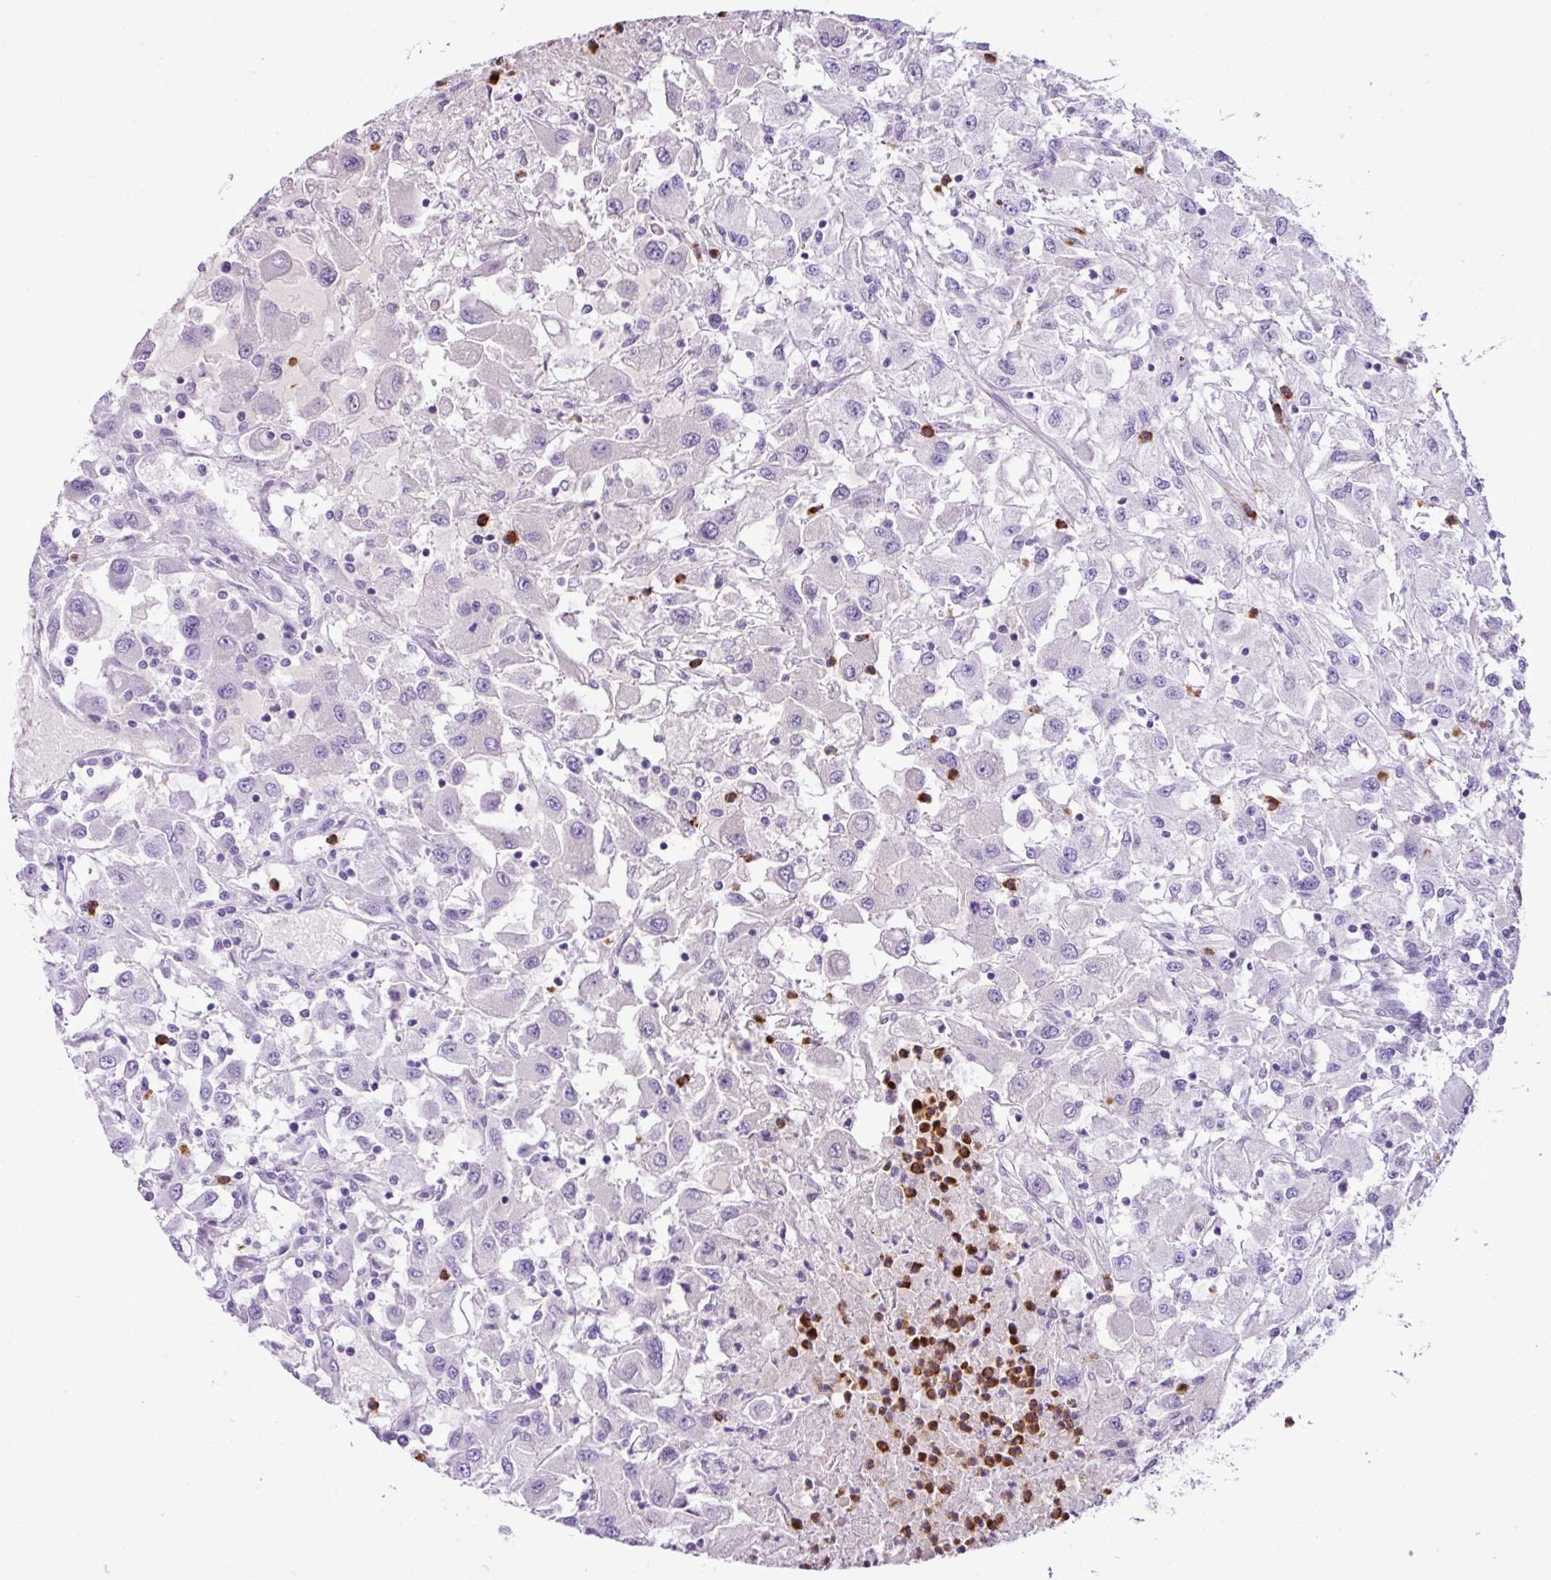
{"staining": {"intensity": "negative", "quantity": "none", "location": "none"}, "tissue": "renal cancer", "cell_type": "Tumor cells", "image_type": "cancer", "snomed": [{"axis": "morphology", "description": "Adenocarcinoma, NOS"}, {"axis": "topography", "description": "Kidney"}], "caption": "An image of renal adenocarcinoma stained for a protein exhibits no brown staining in tumor cells. The staining was performed using DAB to visualize the protein expression in brown, while the nuclei were stained in blue with hematoxylin (Magnification: 20x).", "gene": "HTR3E", "patient": {"sex": "female", "age": 67}}